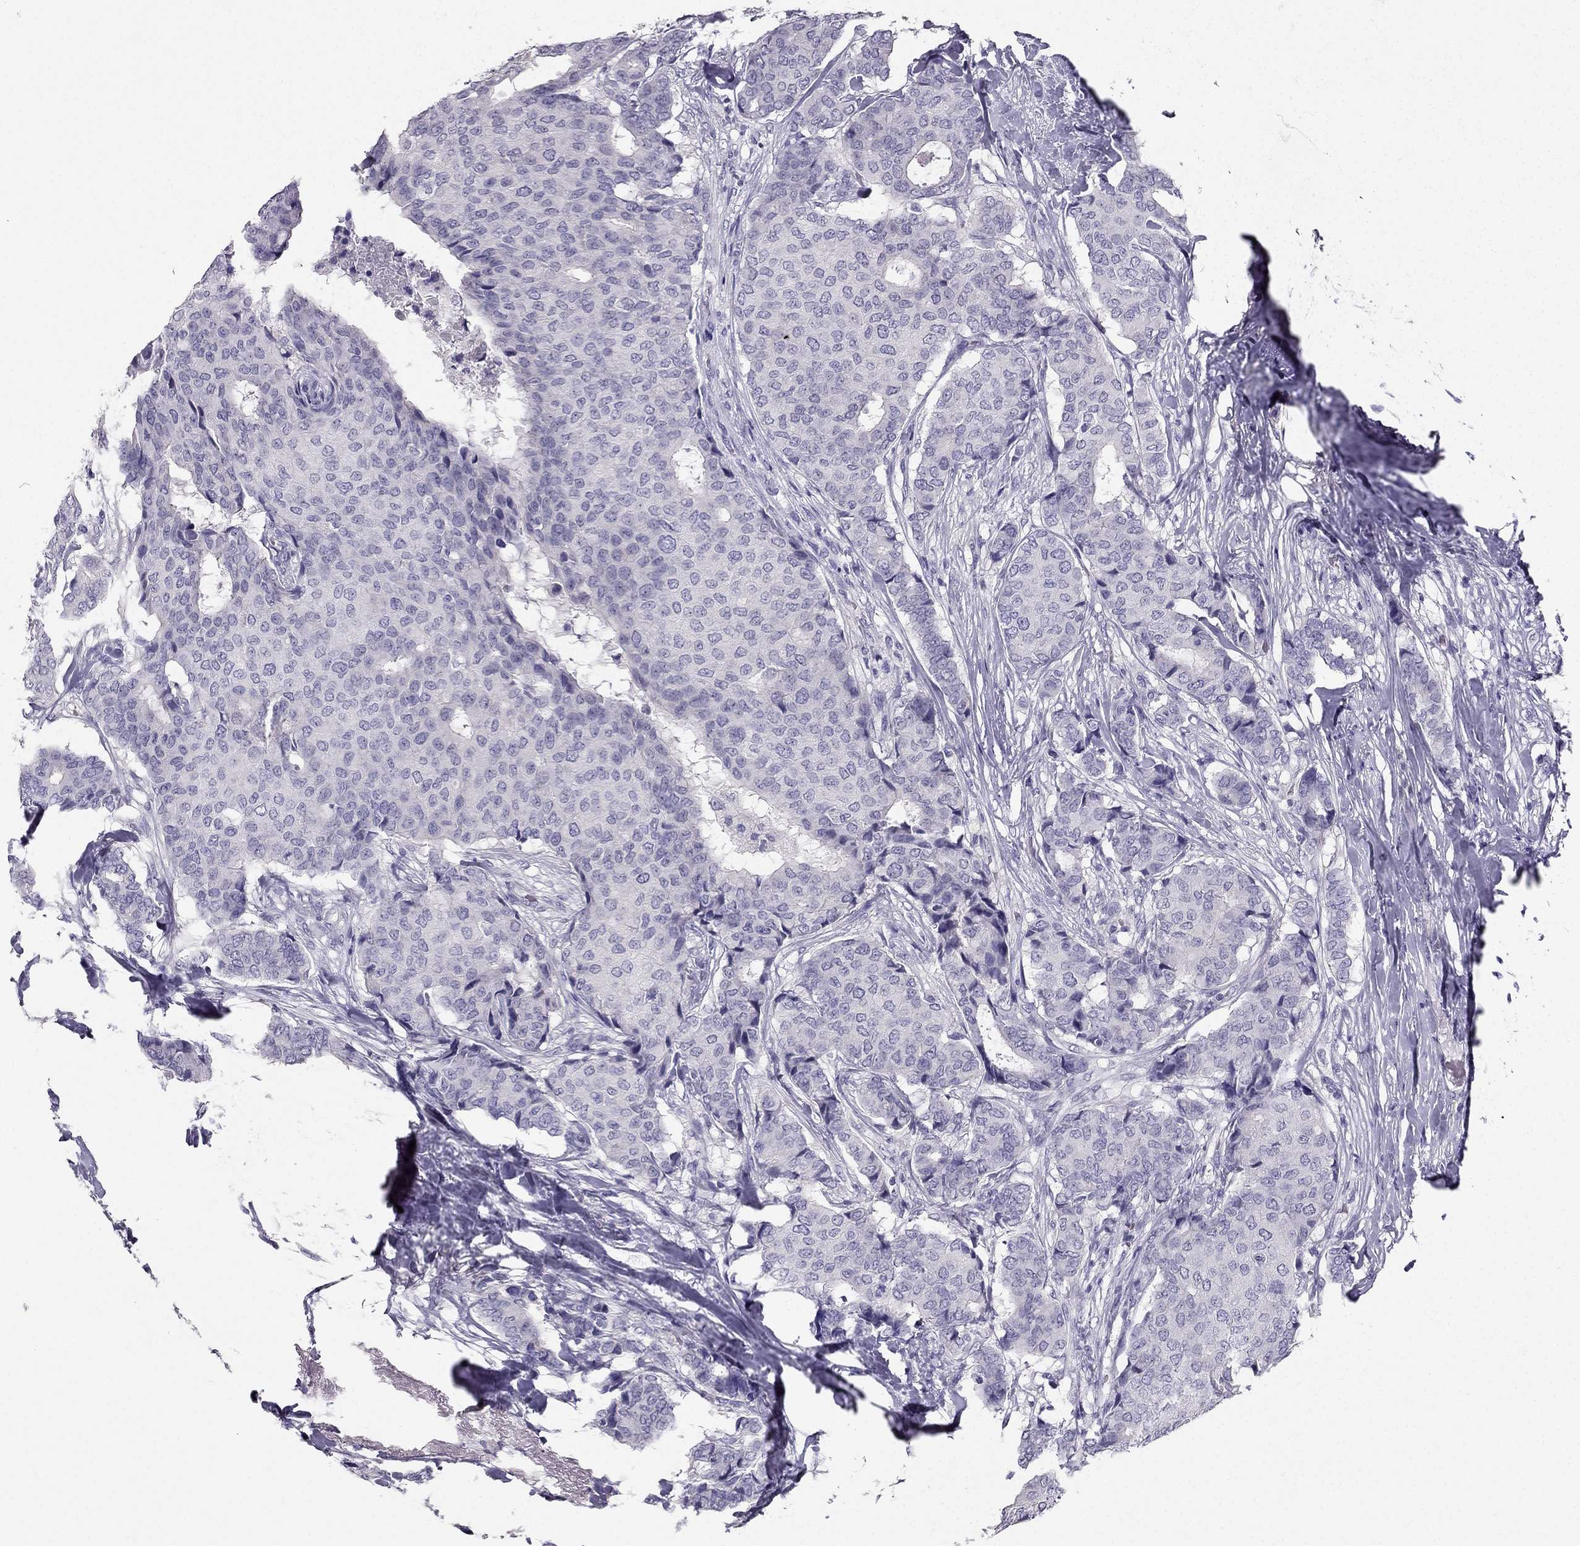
{"staining": {"intensity": "negative", "quantity": "none", "location": "none"}, "tissue": "breast cancer", "cell_type": "Tumor cells", "image_type": "cancer", "snomed": [{"axis": "morphology", "description": "Duct carcinoma"}, {"axis": "topography", "description": "Breast"}], "caption": "IHC photomicrograph of neoplastic tissue: breast cancer (infiltrating ductal carcinoma) stained with DAB shows no significant protein staining in tumor cells.", "gene": "LMTK3", "patient": {"sex": "female", "age": 75}}